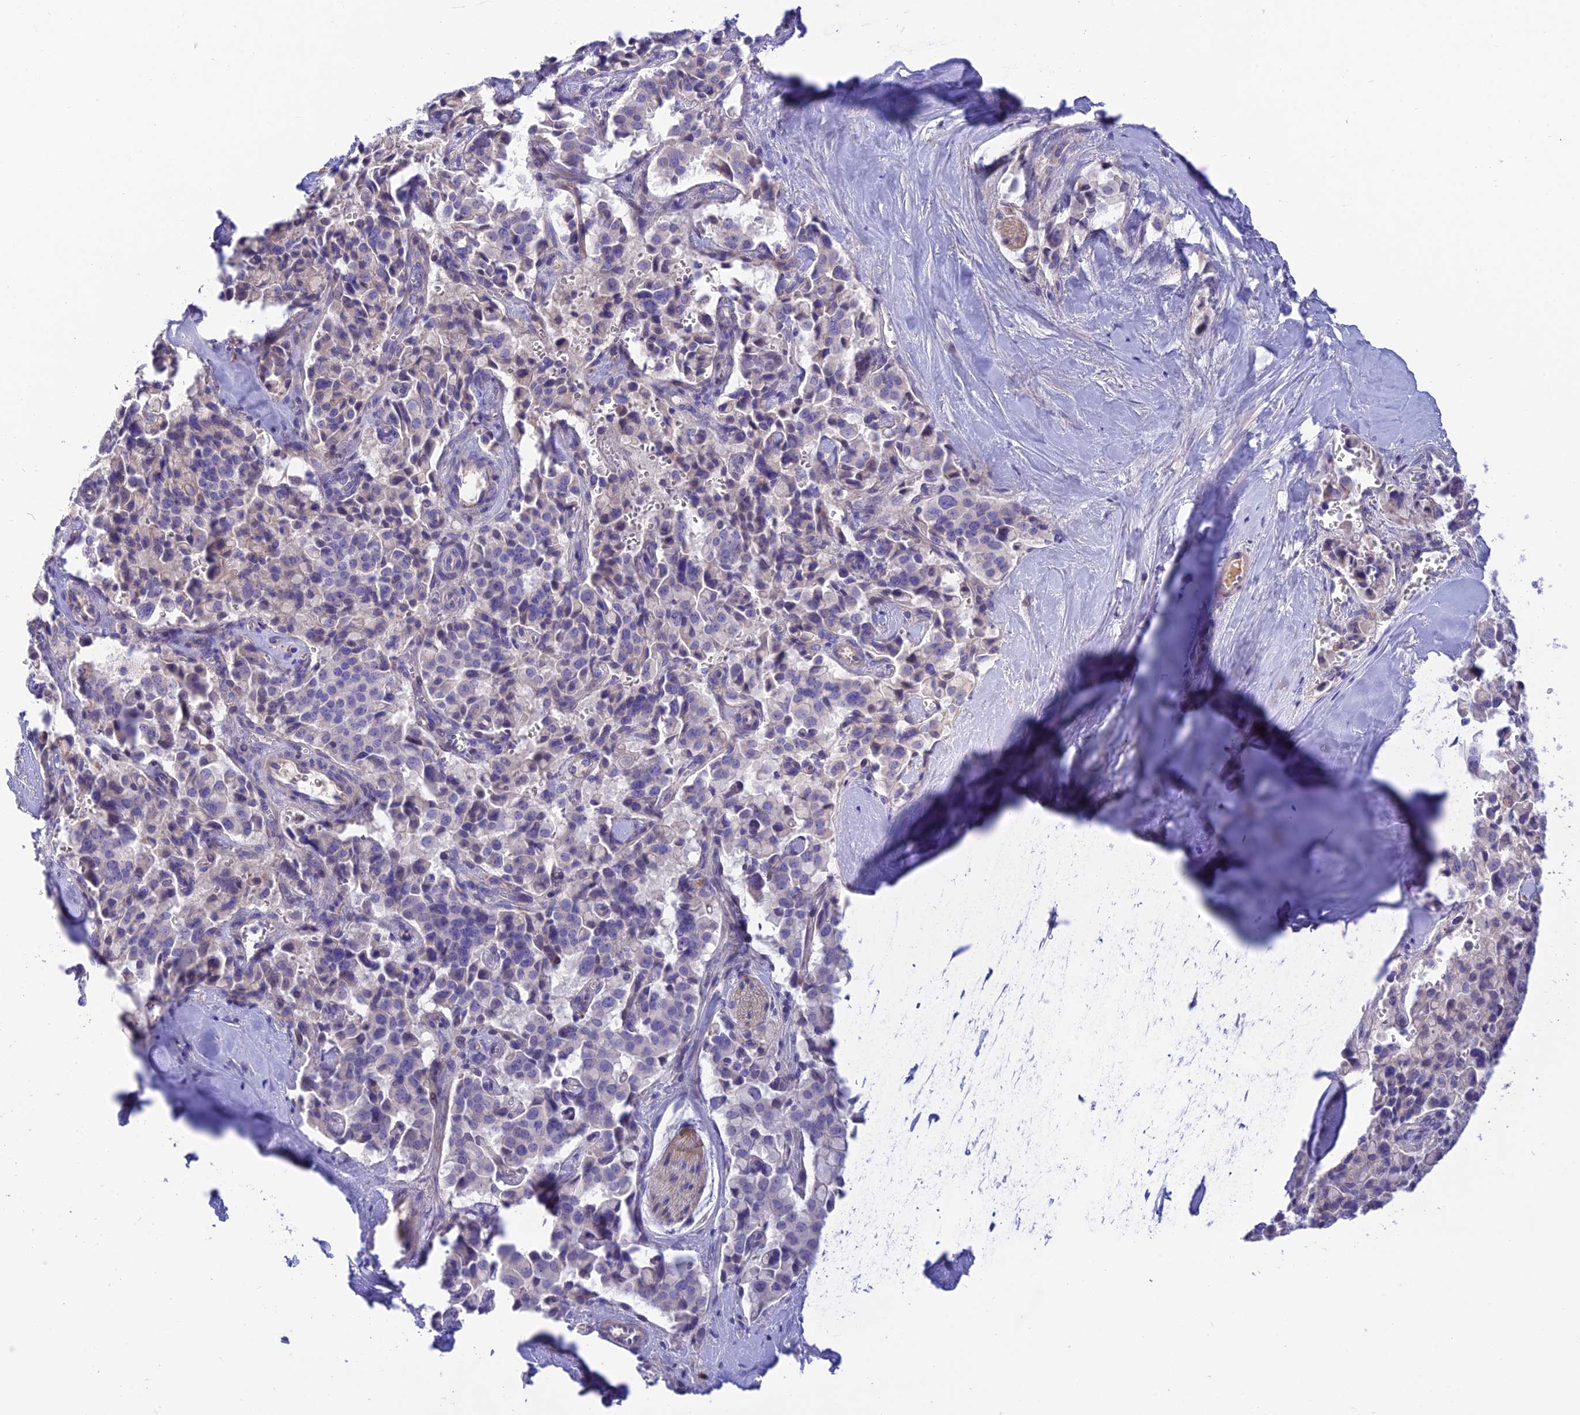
{"staining": {"intensity": "negative", "quantity": "none", "location": "none"}, "tissue": "pancreatic cancer", "cell_type": "Tumor cells", "image_type": "cancer", "snomed": [{"axis": "morphology", "description": "Adenocarcinoma, NOS"}, {"axis": "topography", "description": "Pancreas"}], "caption": "There is no significant expression in tumor cells of adenocarcinoma (pancreatic).", "gene": "CCDC157", "patient": {"sex": "male", "age": 65}}